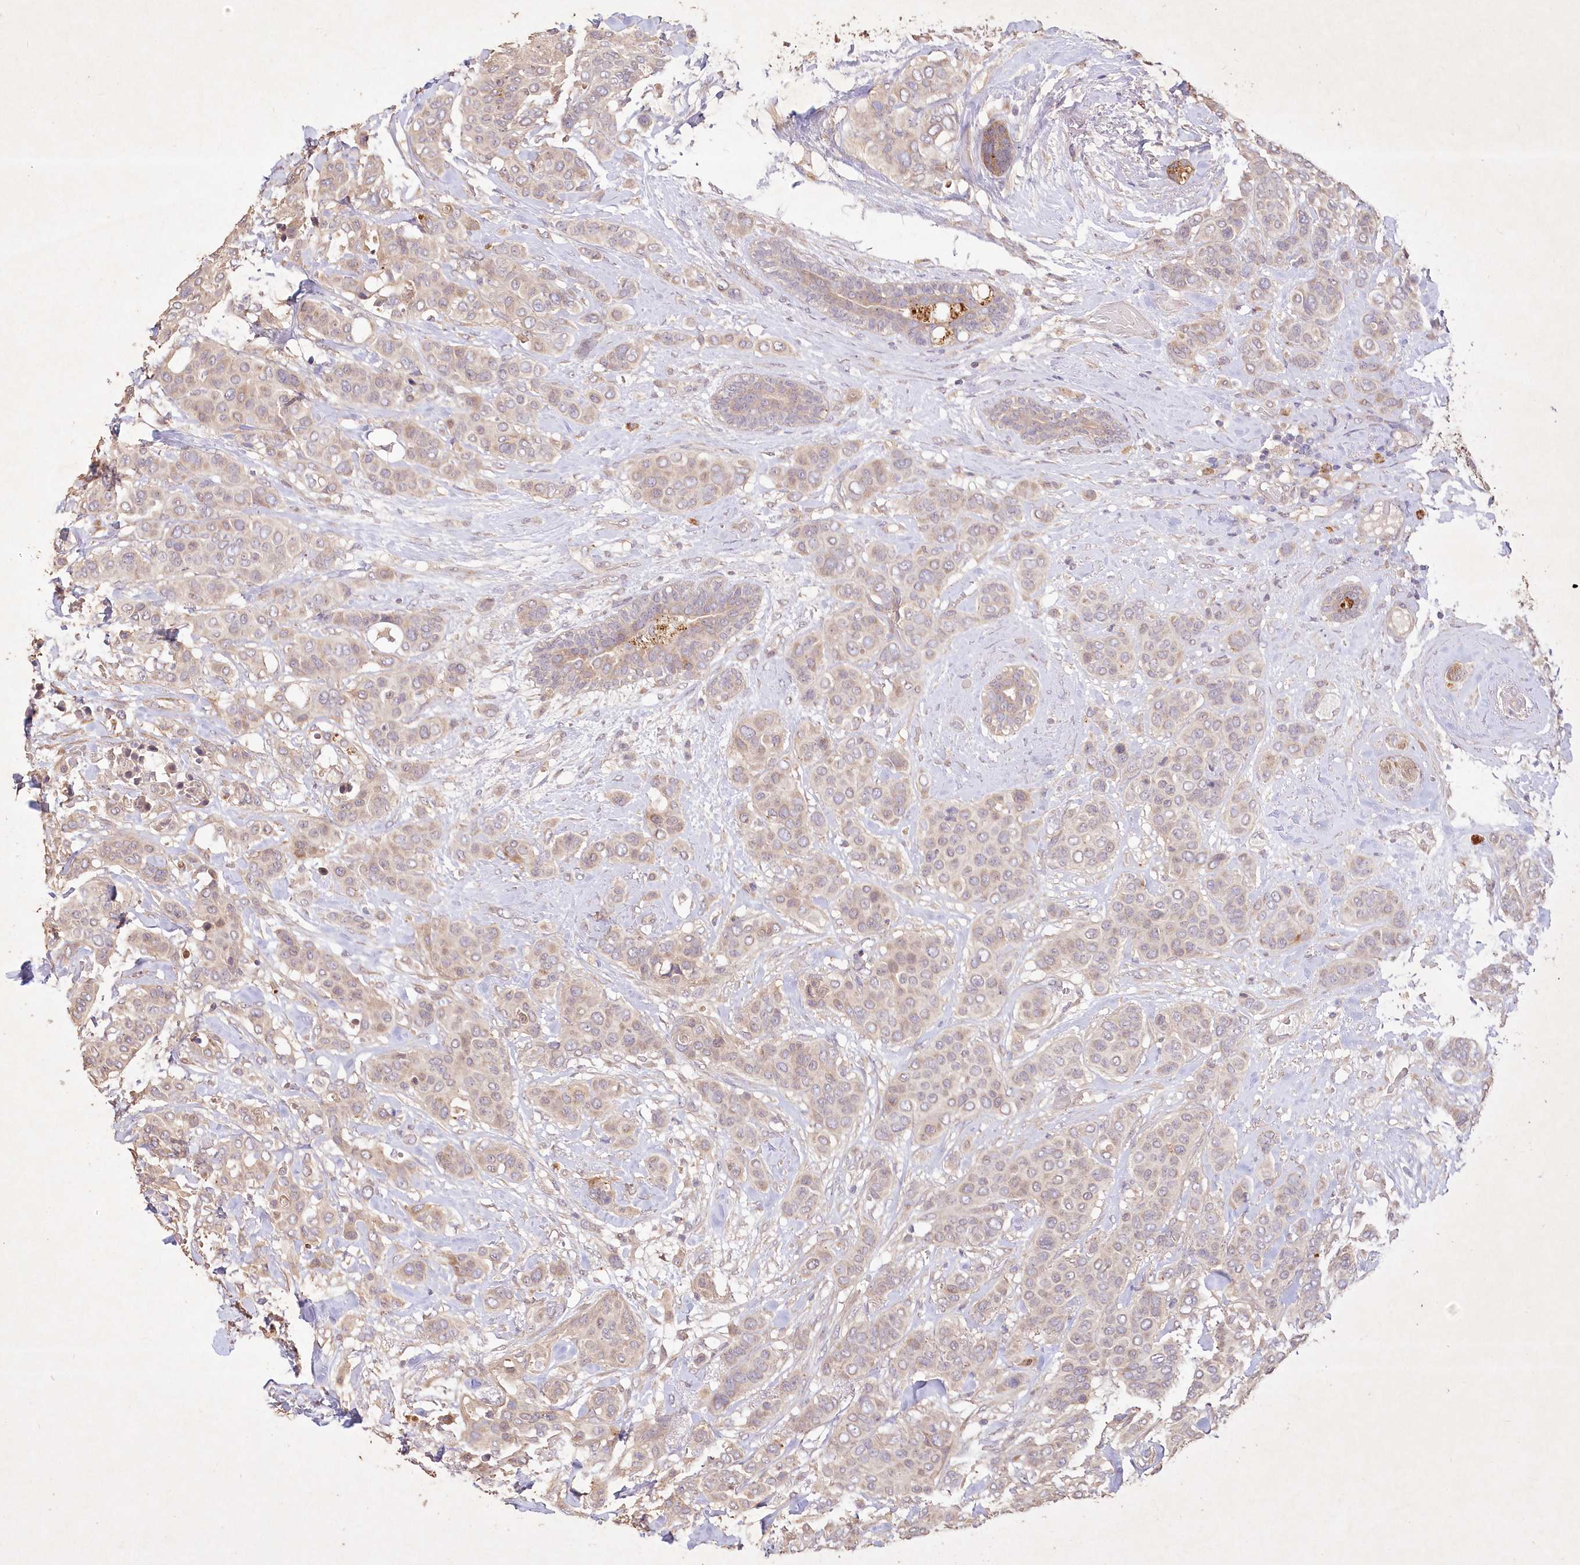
{"staining": {"intensity": "moderate", "quantity": ">75%", "location": "cytoplasmic/membranous"}, "tissue": "breast cancer", "cell_type": "Tumor cells", "image_type": "cancer", "snomed": [{"axis": "morphology", "description": "Lobular carcinoma"}, {"axis": "topography", "description": "Breast"}], "caption": "IHC image of lobular carcinoma (breast) stained for a protein (brown), which reveals medium levels of moderate cytoplasmic/membranous expression in about >75% of tumor cells.", "gene": "IRAK1BP1", "patient": {"sex": "female", "age": 51}}